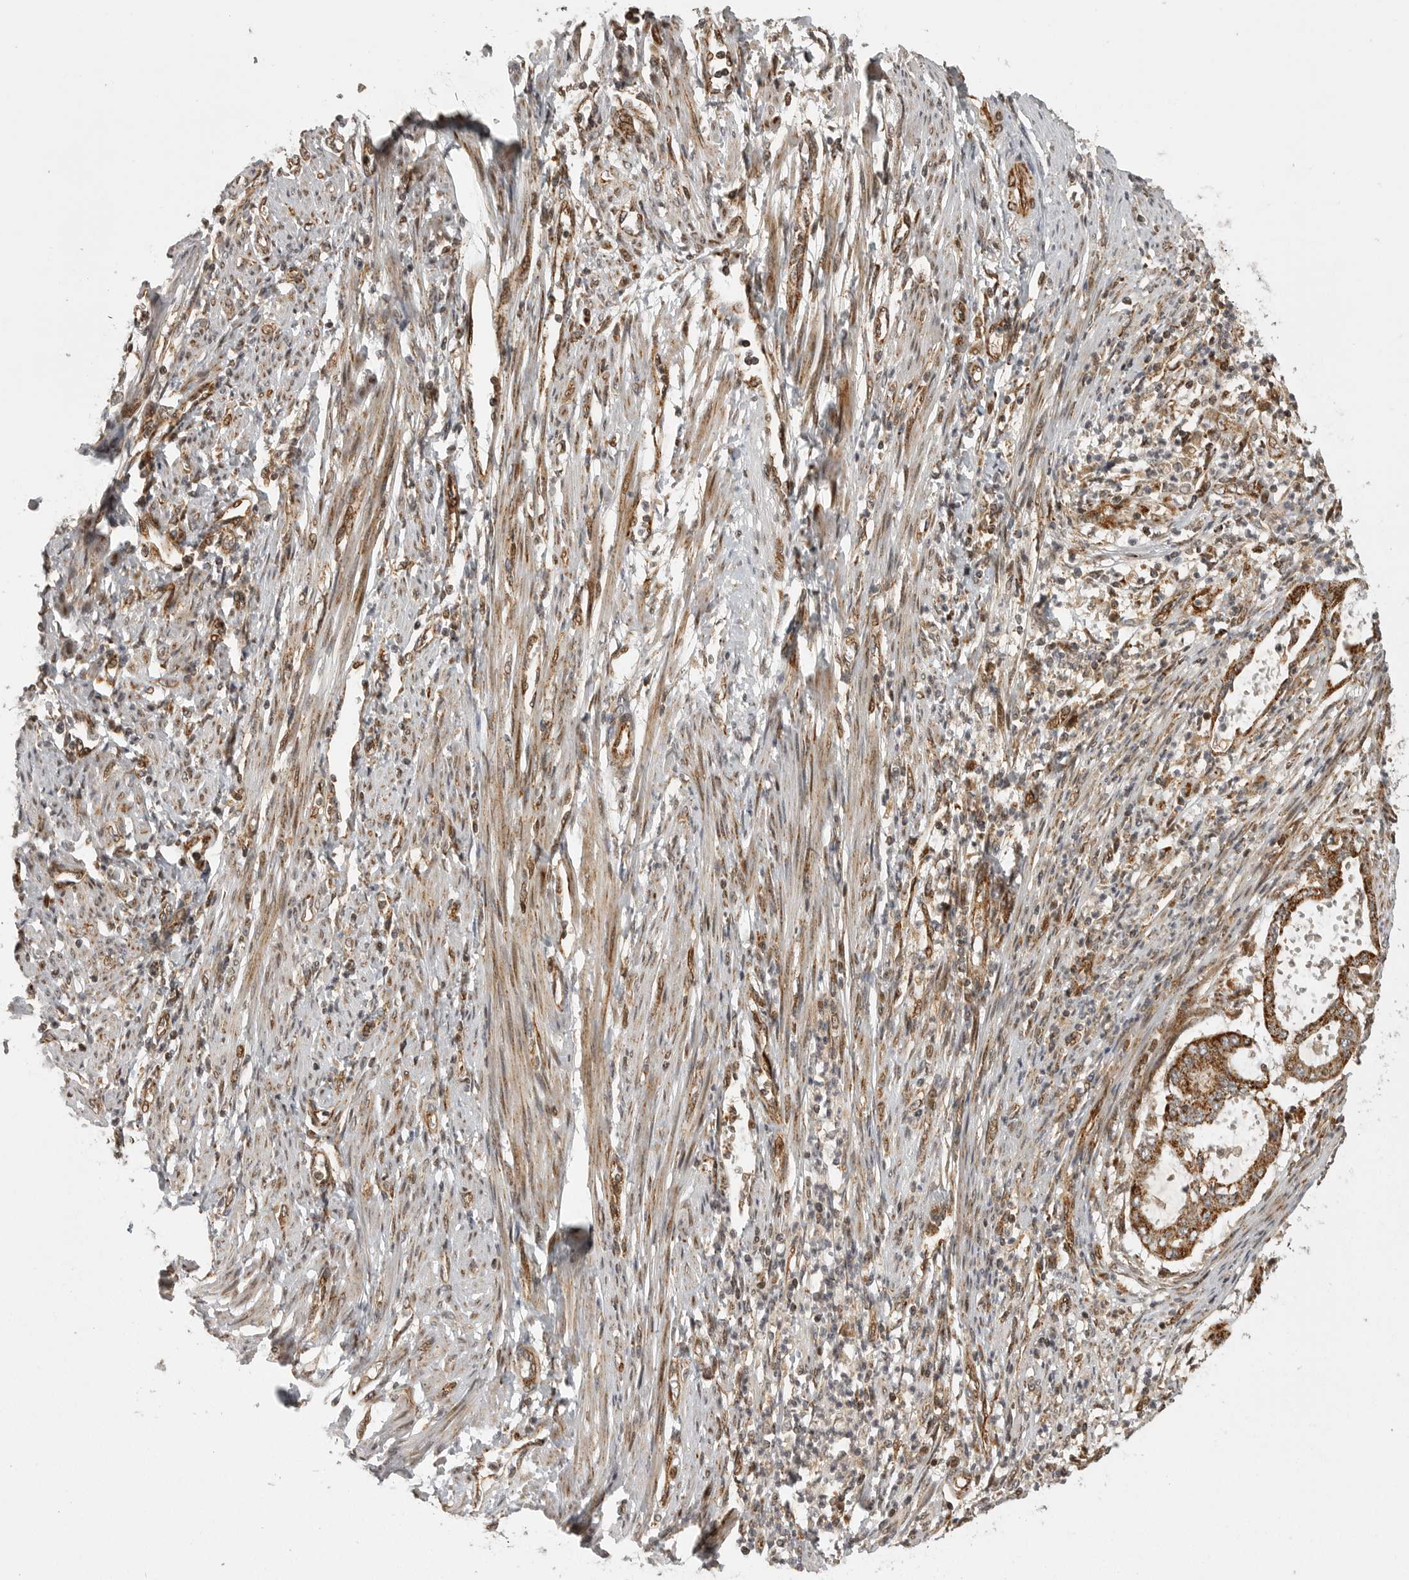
{"staining": {"intensity": "moderate", "quantity": ">75%", "location": "cytoplasmic/membranous"}, "tissue": "endometrial cancer", "cell_type": "Tumor cells", "image_type": "cancer", "snomed": [{"axis": "morphology", "description": "Adenocarcinoma, NOS"}, {"axis": "topography", "description": "Endometrium"}], "caption": "Brown immunohistochemical staining in human endometrial adenocarcinoma exhibits moderate cytoplasmic/membranous positivity in approximately >75% of tumor cells. (DAB (3,3'-diaminobenzidine) = brown stain, brightfield microscopy at high magnification).", "gene": "NARS2", "patient": {"sex": "female", "age": 51}}